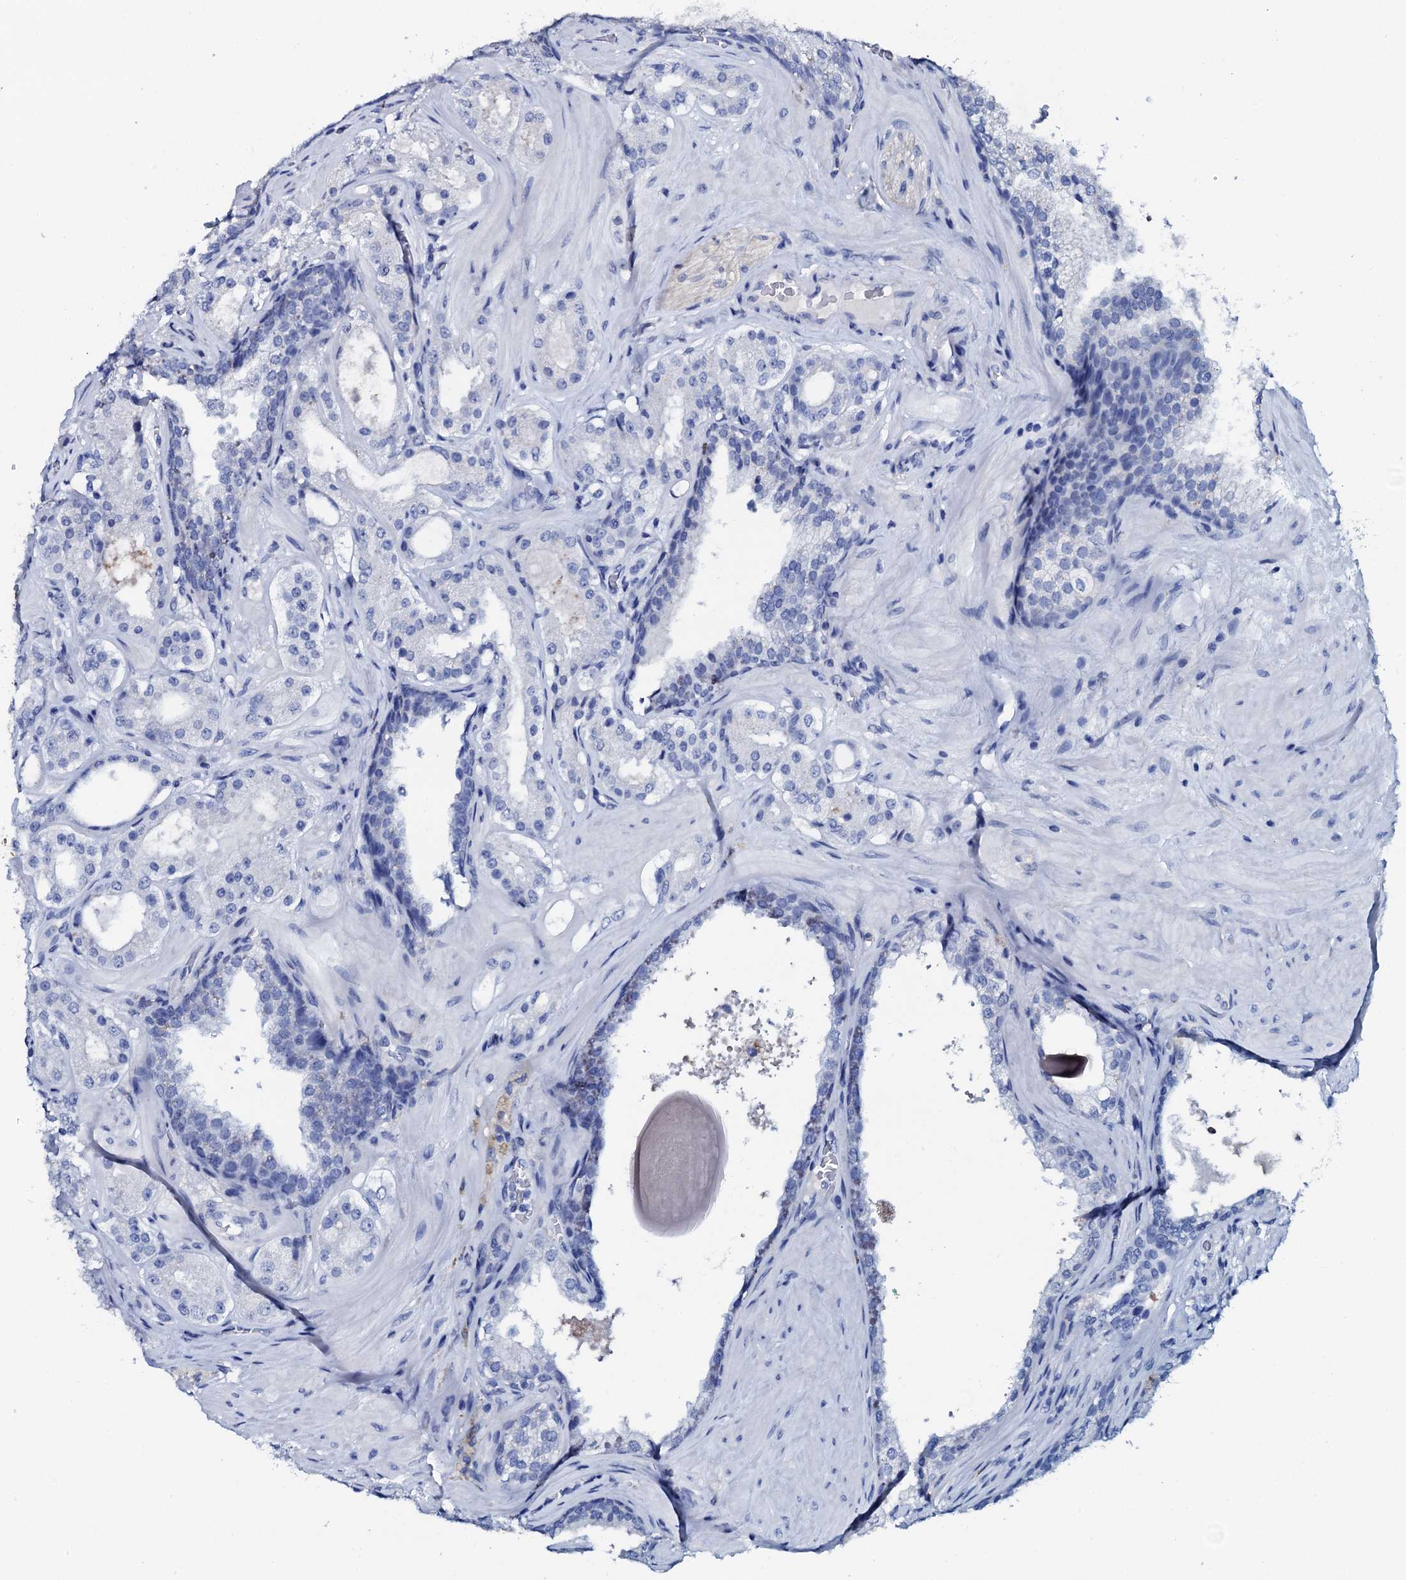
{"staining": {"intensity": "negative", "quantity": "none", "location": "none"}, "tissue": "prostate cancer", "cell_type": "Tumor cells", "image_type": "cancer", "snomed": [{"axis": "morphology", "description": "Adenocarcinoma, High grade"}, {"axis": "topography", "description": "Prostate"}], "caption": "Immunohistochemical staining of human prostate cancer shows no significant positivity in tumor cells. Brightfield microscopy of IHC stained with DAB (brown) and hematoxylin (blue), captured at high magnification.", "gene": "AMER2", "patient": {"sex": "male", "age": 65}}